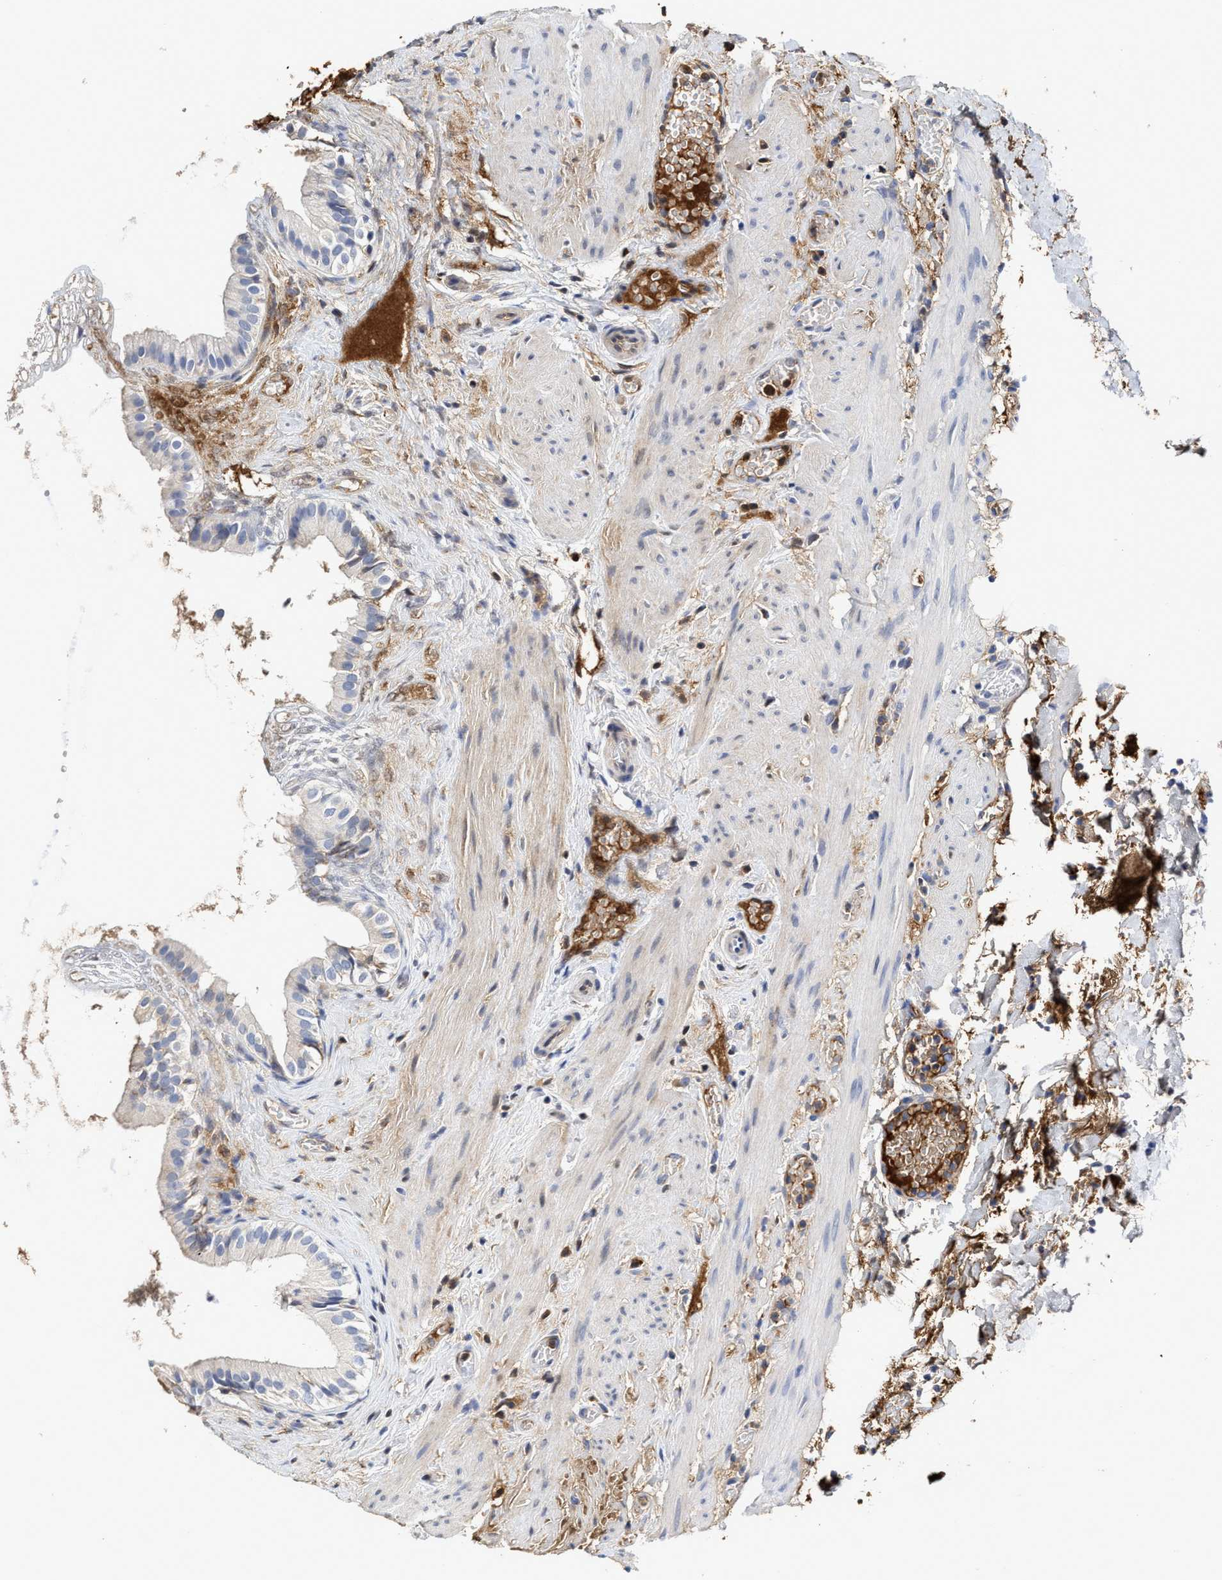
{"staining": {"intensity": "negative", "quantity": "none", "location": "none"}, "tissue": "gallbladder", "cell_type": "Glandular cells", "image_type": "normal", "snomed": [{"axis": "morphology", "description": "Normal tissue, NOS"}, {"axis": "topography", "description": "Gallbladder"}], "caption": "High power microscopy photomicrograph of an immunohistochemistry micrograph of unremarkable gallbladder, revealing no significant staining in glandular cells. (Brightfield microscopy of DAB (3,3'-diaminobenzidine) immunohistochemistry (IHC) at high magnification).", "gene": "C2", "patient": {"sex": "female", "age": 26}}